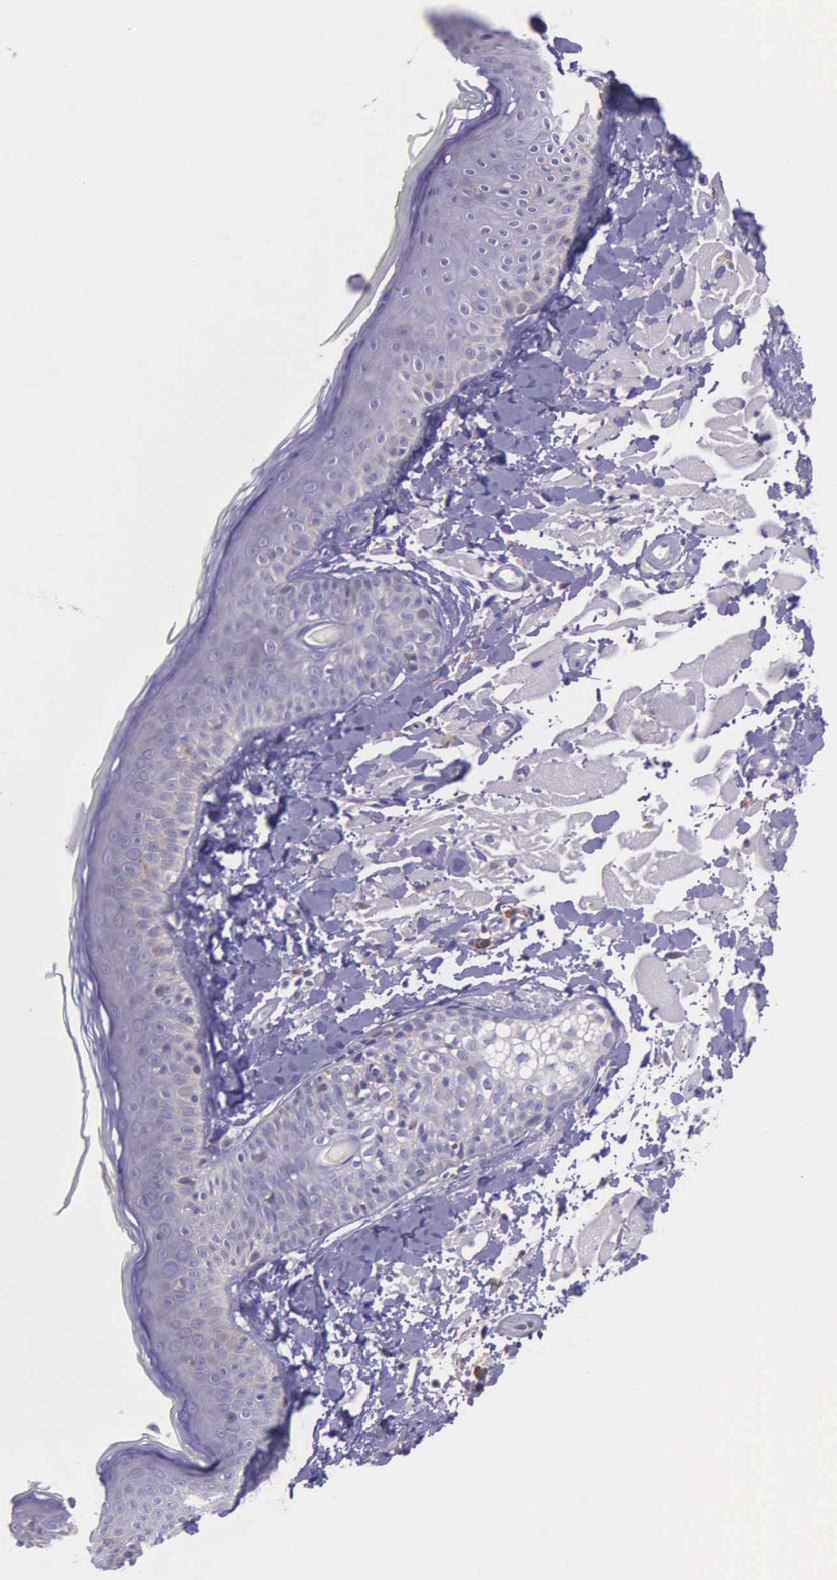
{"staining": {"intensity": "negative", "quantity": "none", "location": "none"}, "tissue": "skin", "cell_type": "Fibroblasts", "image_type": "normal", "snomed": [{"axis": "morphology", "description": "Normal tissue, NOS"}, {"axis": "topography", "description": "Skin"}], "caption": "An immunohistochemistry micrograph of benign skin is shown. There is no staining in fibroblasts of skin.", "gene": "ZC3H12B", "patient": {"sex": "male", "age": 86}}